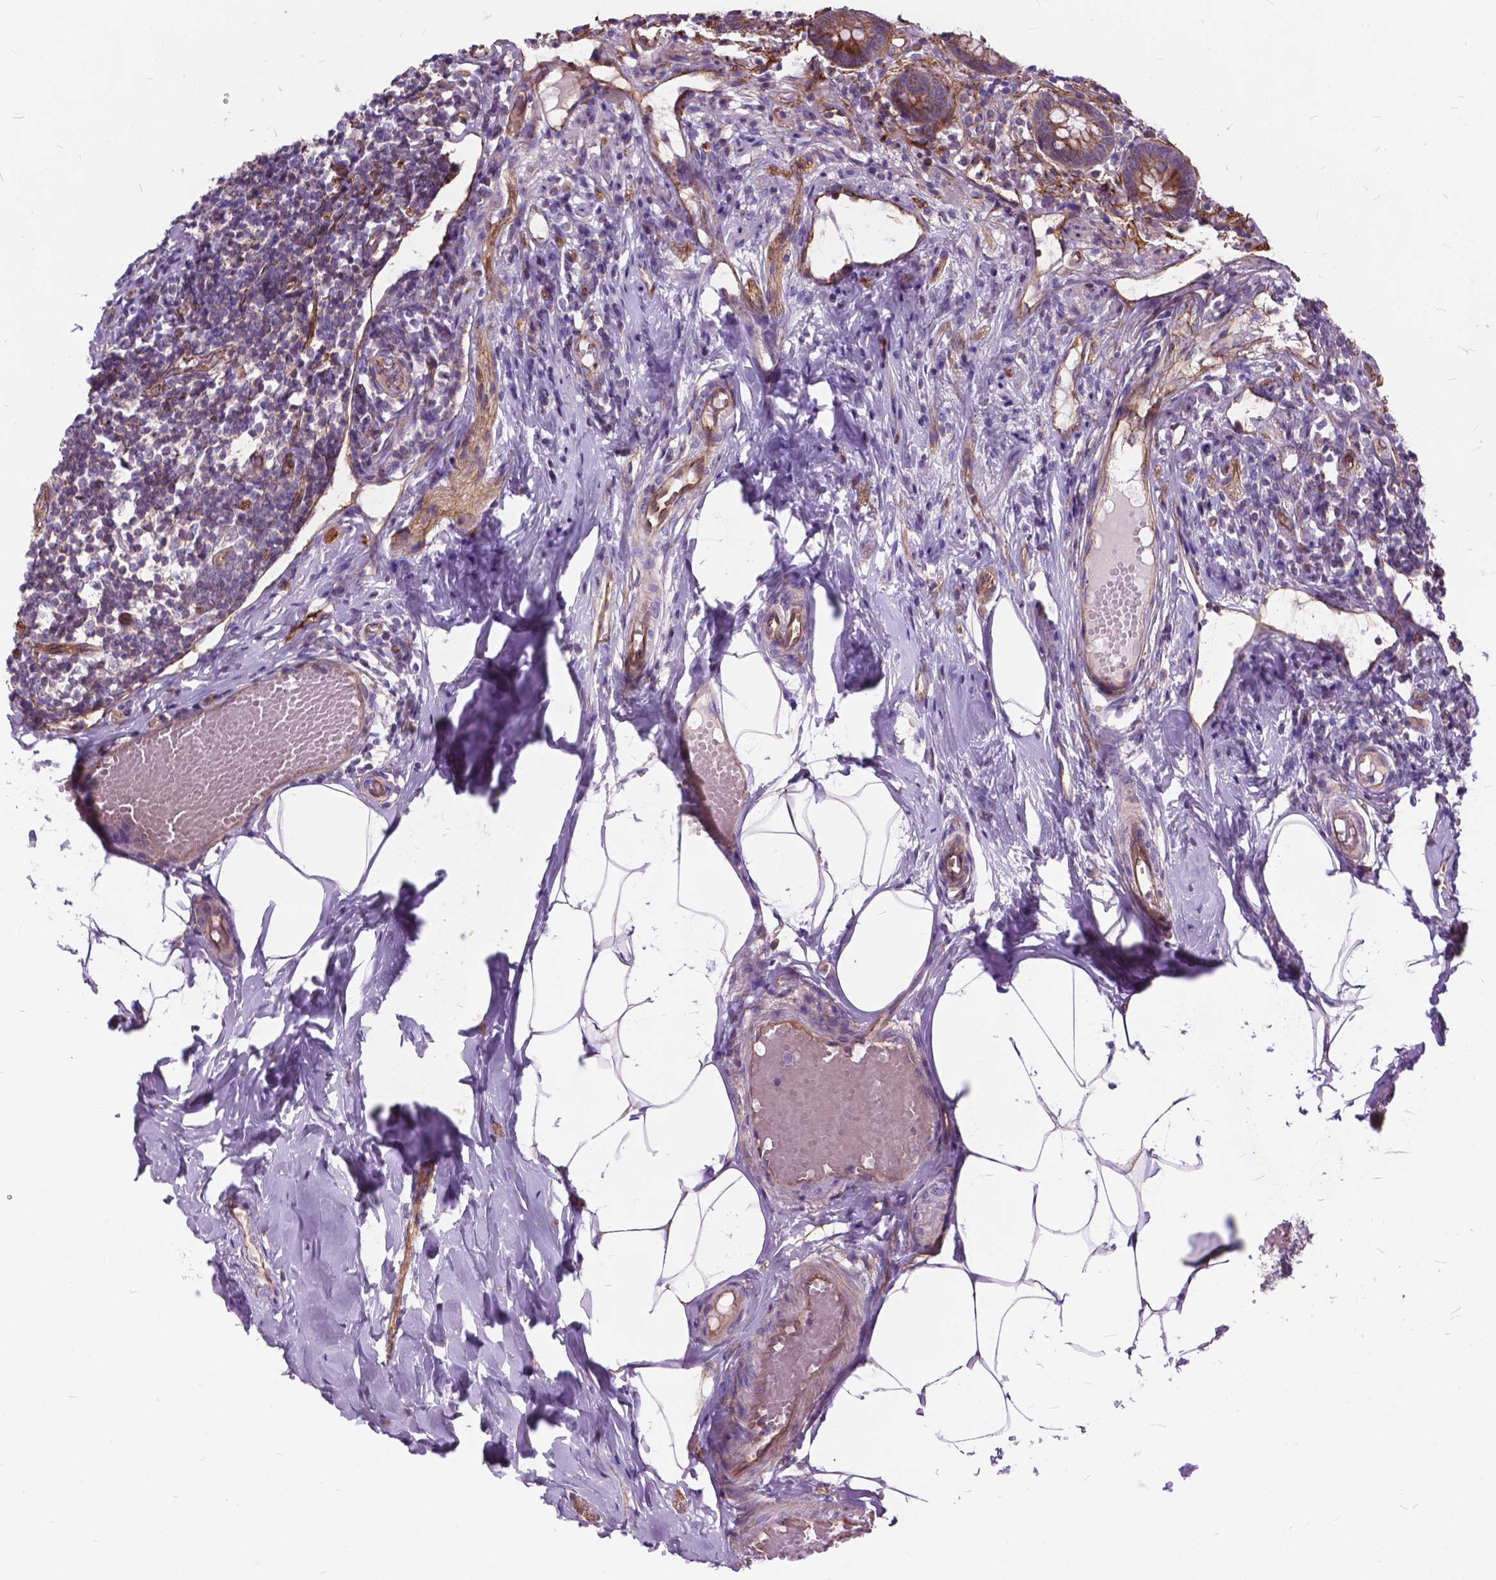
{"staining": {"intensity": "strong", "quantity": "25%-75%", "location": "cytoplasmic/membranous"}, "tissue": "appendix", "cell_type": "Glandular cells", "image_type": "normal", "snomed": [{"axis": "morphology", "description": "Normal tissue, NOS"}, {"axis": "topography", "description": "Appendix"}], "caption": "Normal appendix displays strong cytoplasmic/membranous expression in approximately 25%-75% of glandular cells, visualized by immunohistochemistry. (IHC, brightfield microscopy, high magnification).", "gene": "FLT4", "patient": {"sex": "female", "age": 32}}